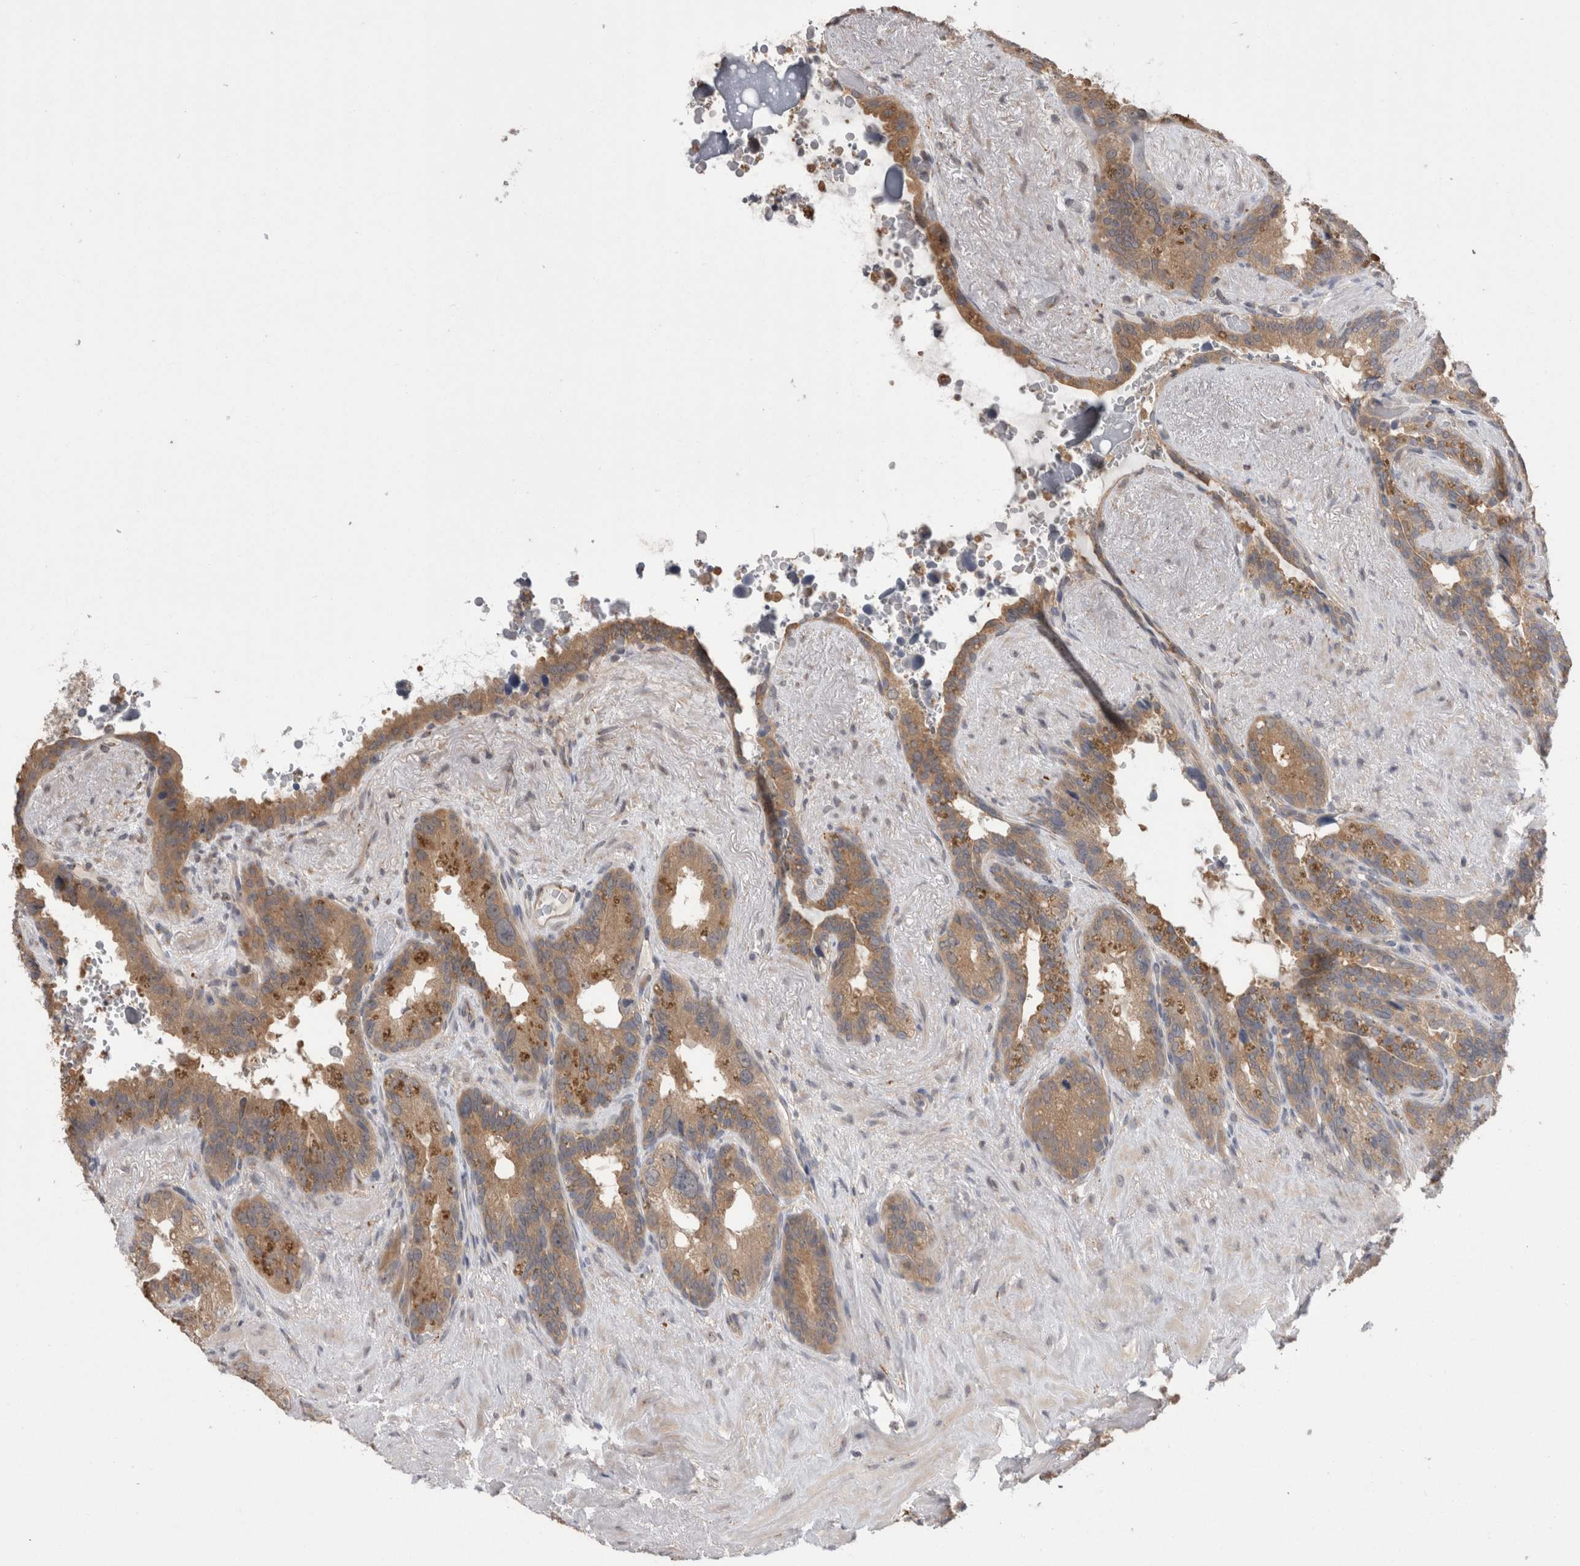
{"staining": {"intensity": "moderate", "quantity": "25%-75%", "location": "cytoplasmic/membranous"}, "tissue": "seminal vesicle", "cell_type": "Glandular cells", "image_type": "normal", "snomed": [{"axis": "morphology", "description": "Normal tissue, NOS"}, {"axis": "topography", "description": "Seminal veicle"}], "caption": "A high-resolution photomicrograph shows immunohistochemistry staining of unremarkable seminal vesicle, which exhibits moderate cytoplasmic/membranous staining in about 25%-75% of glandular cells.", "gene": "DCTN6", "patient": {"sex": "male", "age": 80}}